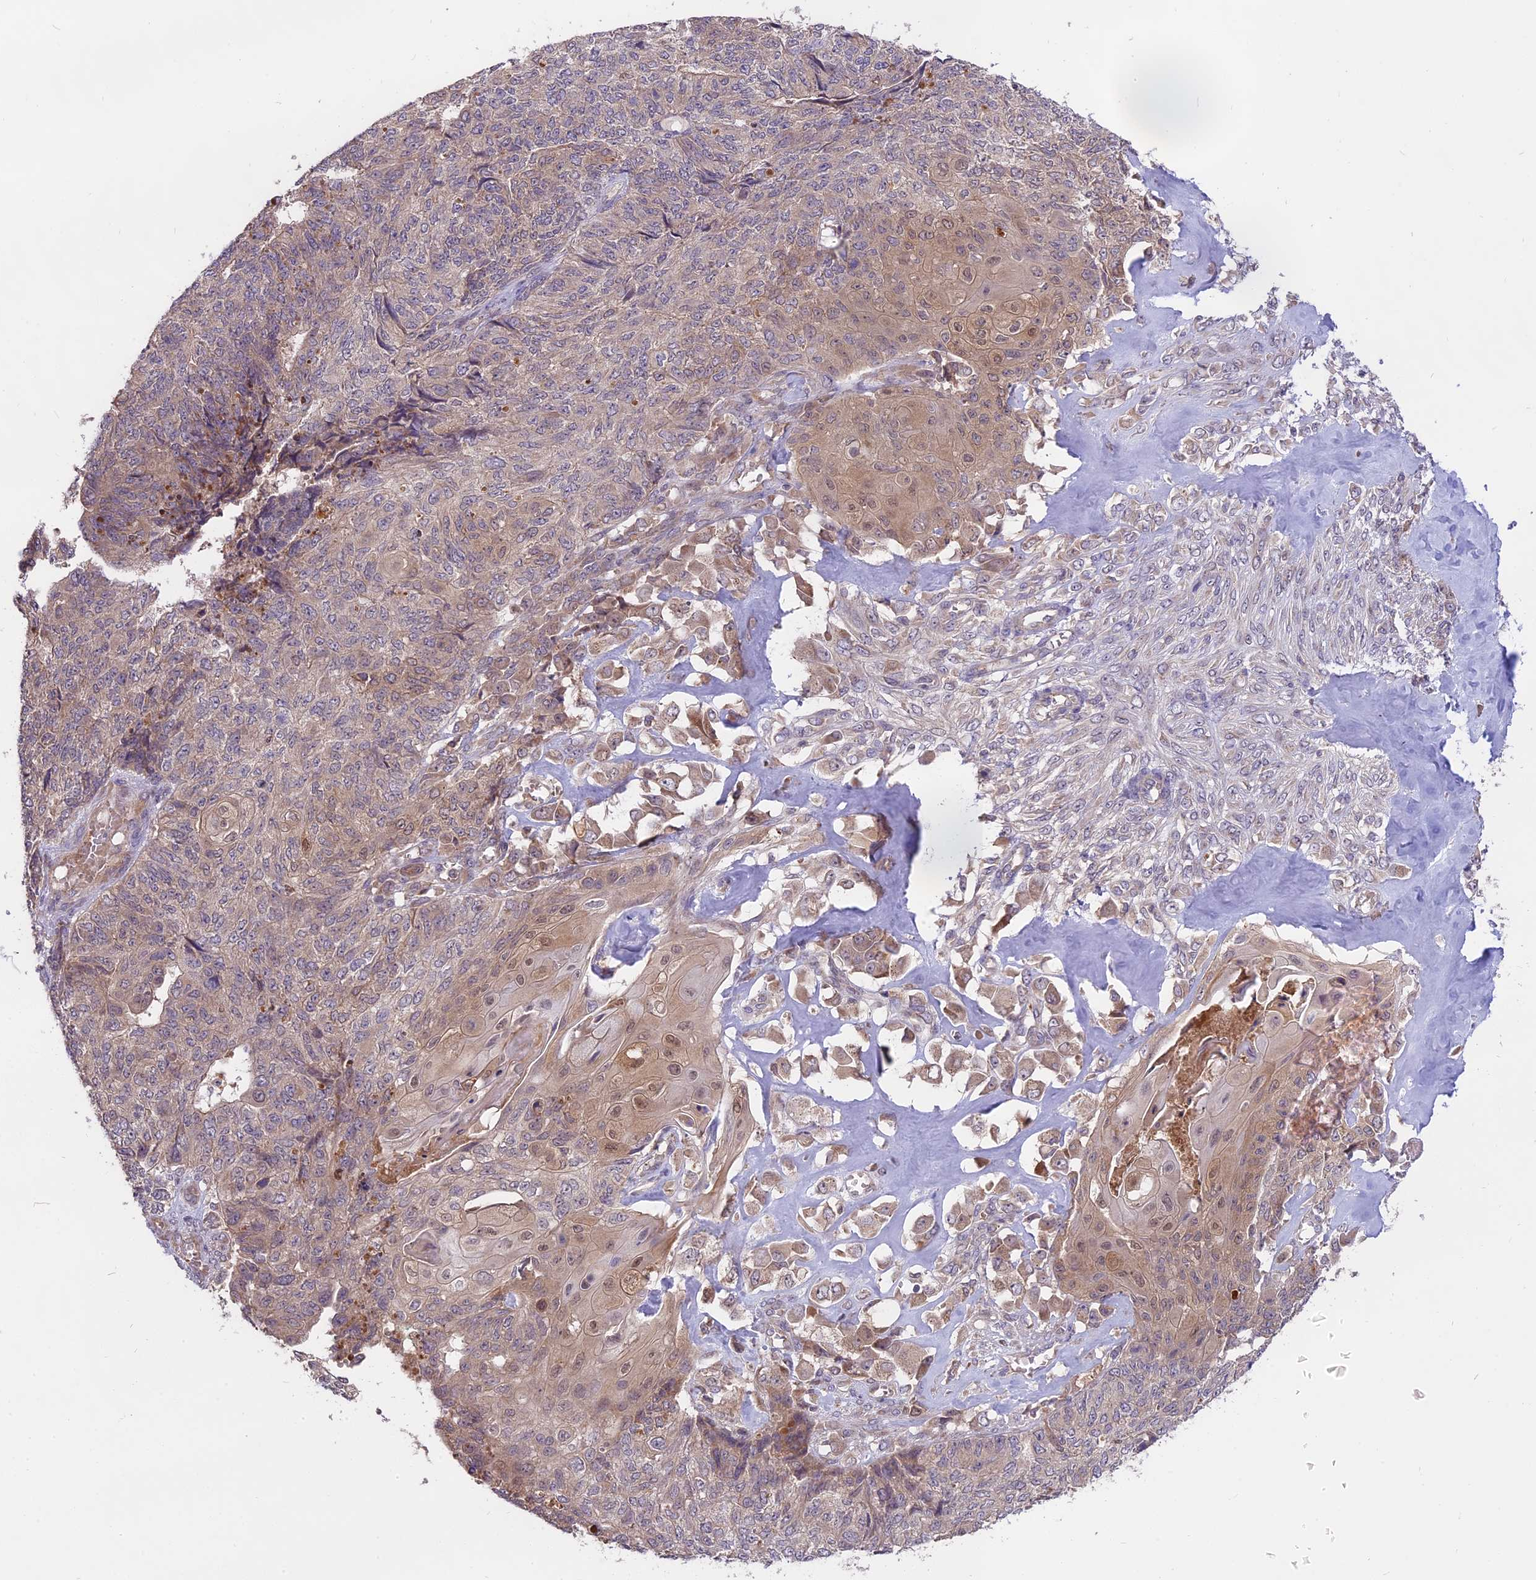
{"staining": {"intensity": "weak", "quantity": "25%-75%", "location": "cytoplasmic/membranous"}, "tissue": "endometrial cancer", "cell_type": "Tumor cells", "image_type": "cancer", "snomed": [{"axis": "morphology", "description": "Adenocarcinoma, NOS"}, {"axis": "topography", "description": "Endometrium"}], "caption": "Weak cytoplasmic/membranous protein expression is appreciated in approximately 25%-75% of tumor cells in endometrial adenocarcinoma. (Stains: DAB in brown, nuclei in blue, Microscopy: brightfield microscopy at high magnification).", "gene": "MEMO1", "patient": {"sex": "female", "age": 32}}